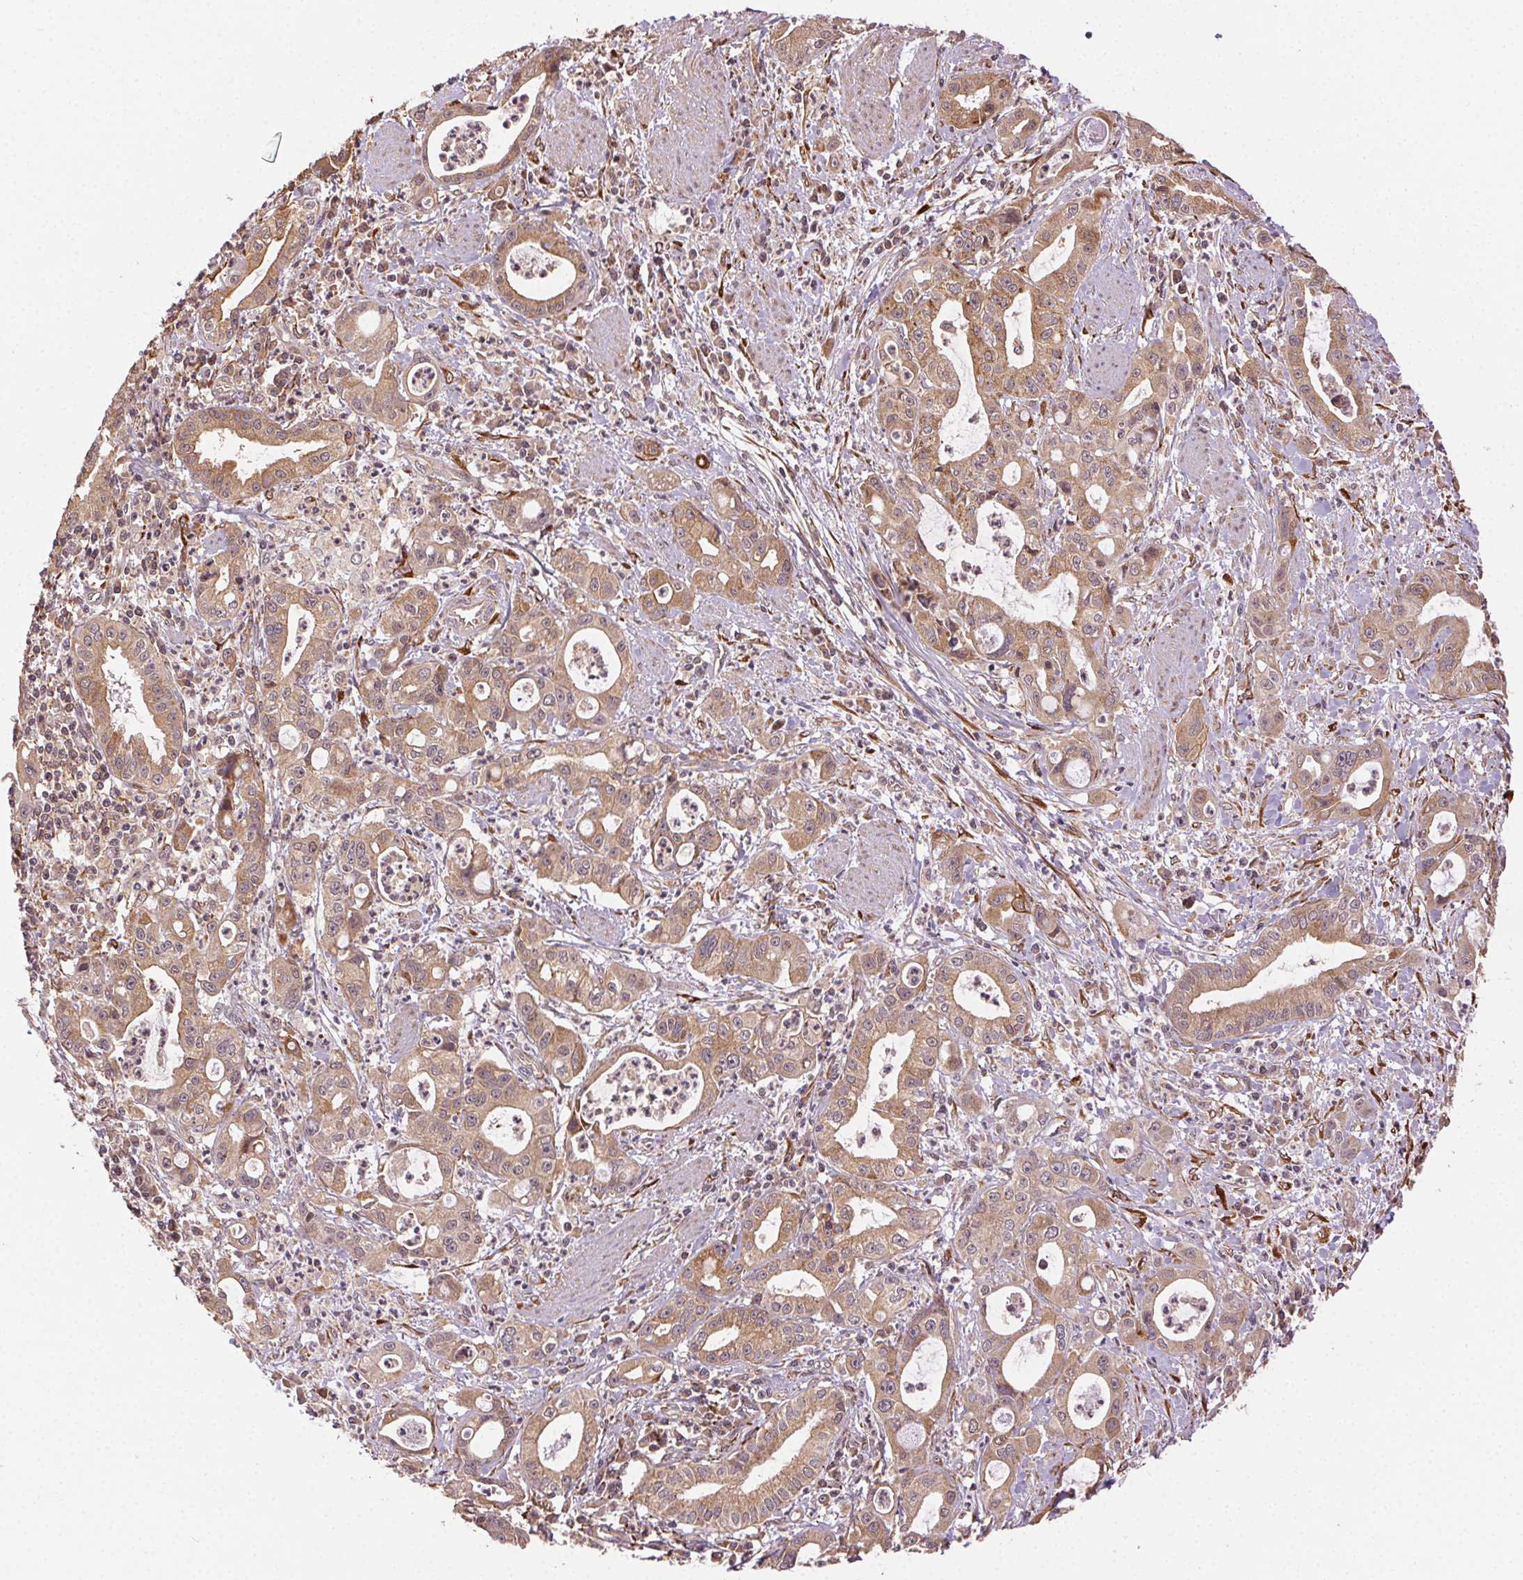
{"staining": {"intensity": "moderate", "quantity": ">75%", "location": "cytoplasmic/membranous"}, "tissue": "pancreatic cancer", "cell_type": "Tumor cells", "image_type": "cancer", "snomed": [{"axis": "morphology", "description": "Adenocarcinoma, NOS"}, {"axis": "topography", "description": "Pancreas"}], "caption": "Pancreatic adenocarcinoma tissue displays moderate cytoplasmic/membranous expression in approximately >75% of tumor cells, visualized by immunohistochemistry. The staining was performed using DAB (3,3'-diaminobenzidine), with brown indicating positive protein expression. Nuclei are stained blue with hematoxylin.", "gene": "KLHL15", "patient": {"sex": "male", "age": 72}}